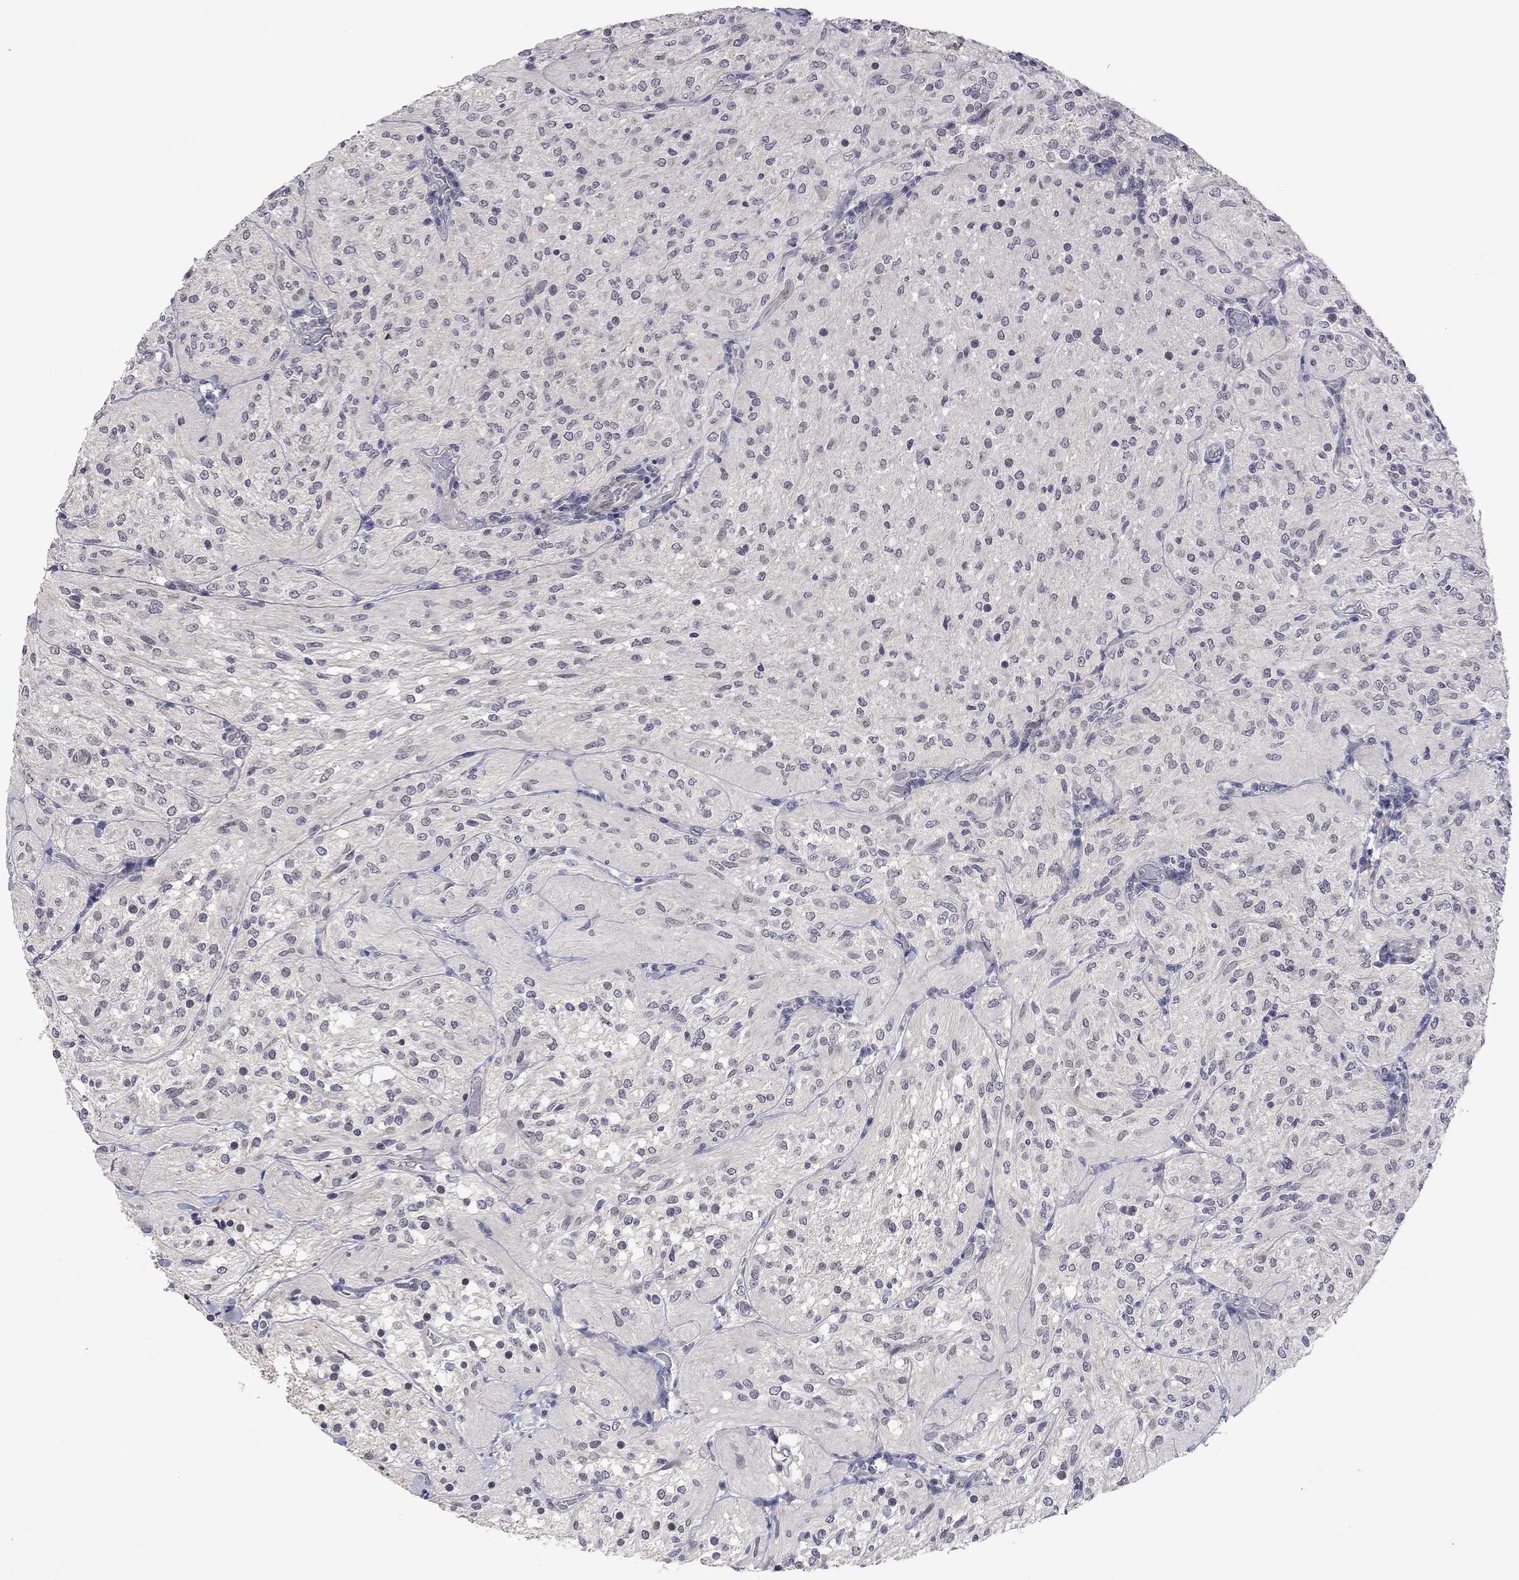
{"staining": {"intensity": "negative", "quantity": "none", "location": "none"}, "tissue": "glioma", "cell_type": "Tumor cells", "image_type": "cancer", "snomed": [{"axis": "morphology", "description": "Glioma, malignant, Low grade"}, {"axis": "topography", "description": "Brain"}], "caption": "The photomicrograph reveals no significant positivity in tumor cells of glioma.", "gene": "FABP12", "patient": {"sex": "male", "age": 3}}